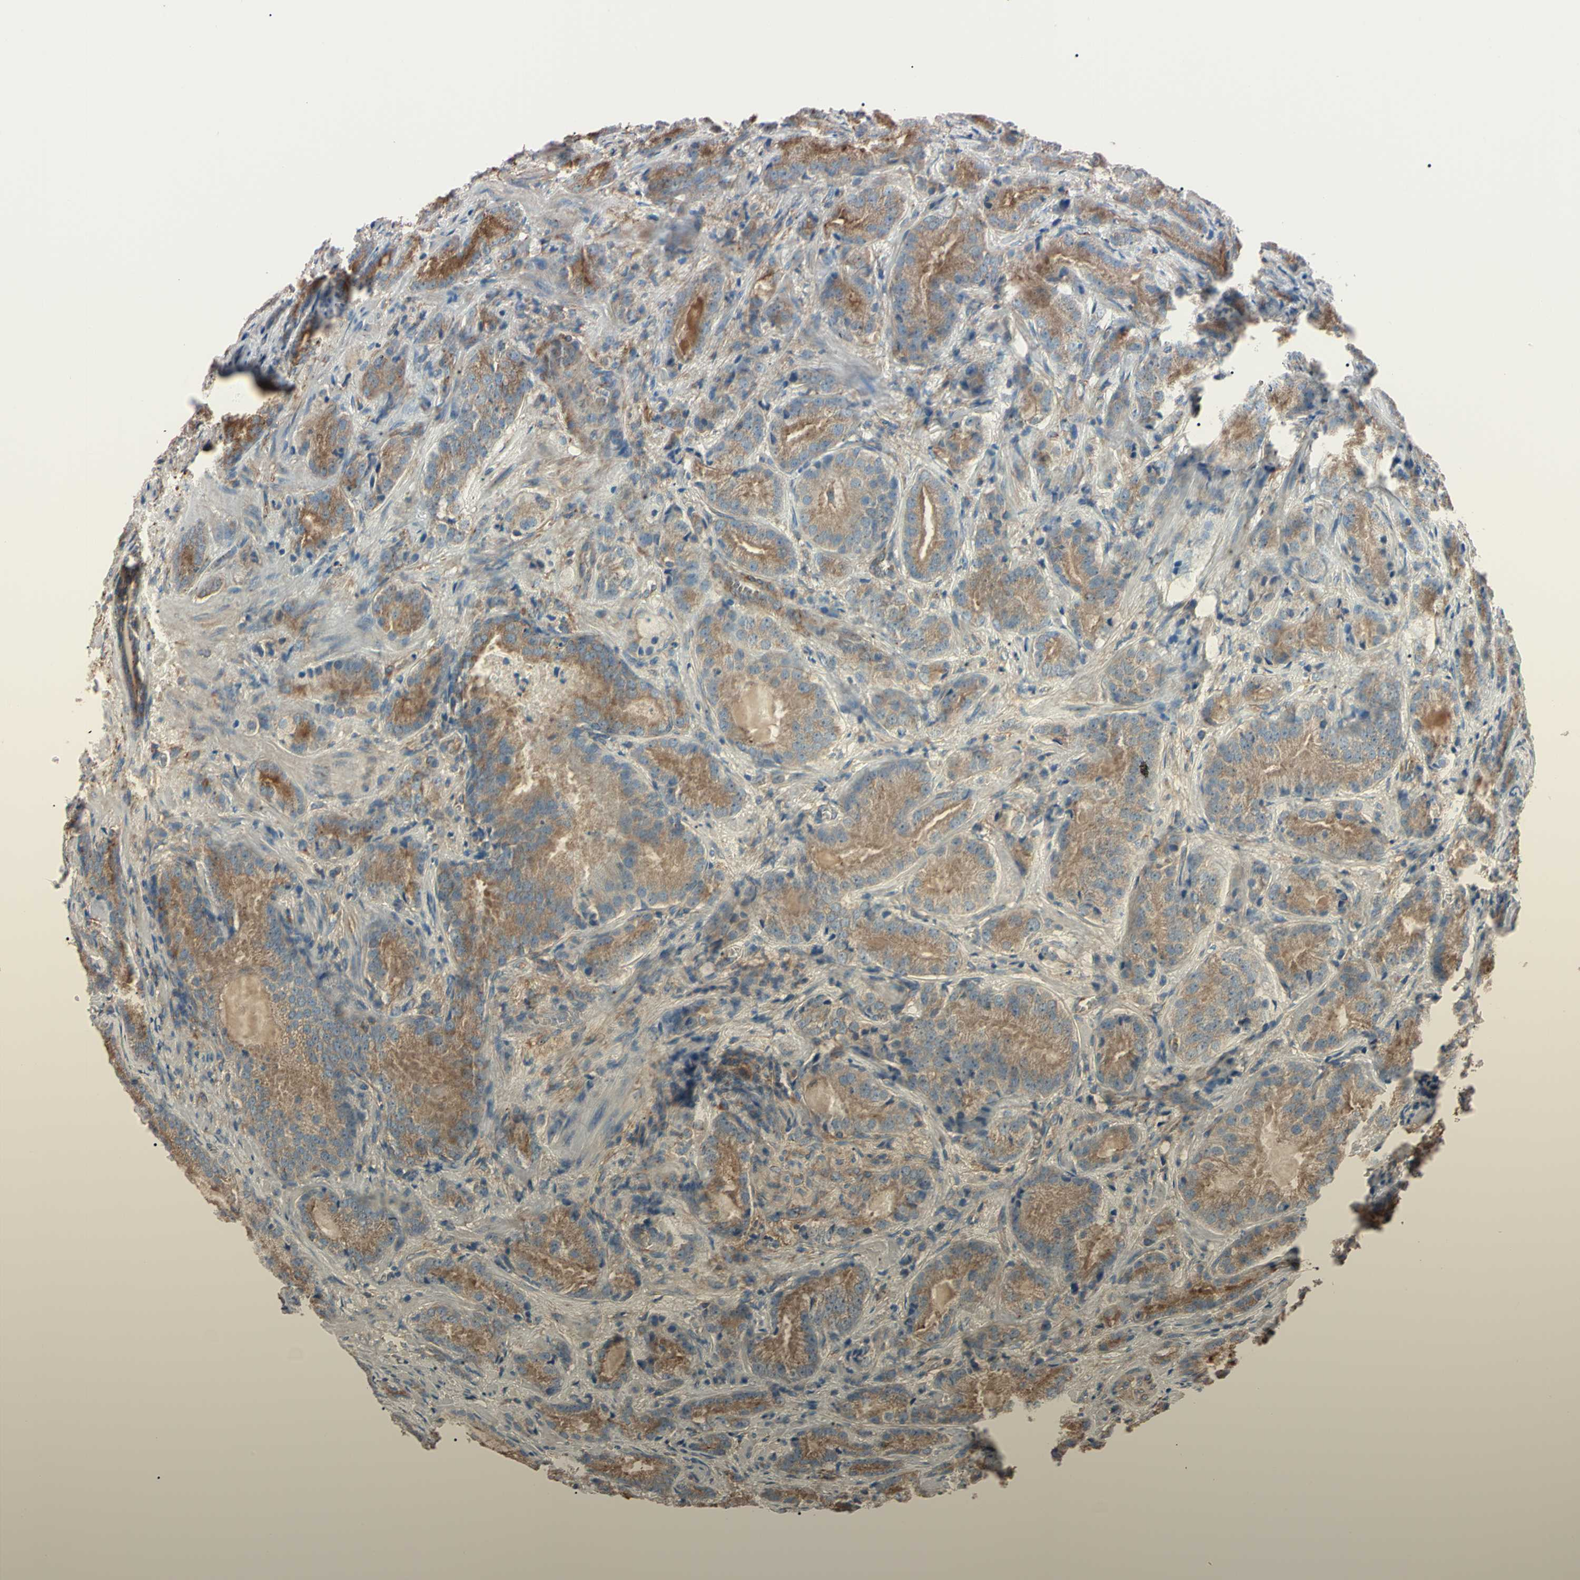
{"staining": {"intensity": "moderate", "quantity": ">75%", "location": "cytoplasmic/membranous"}, "tissue": "prostate cancer", "cell_type": "Tumor cells", "image_type": "cancer", "snomed": [{"axis": "morphology", "description": "Adenocarcinoma, High grade"}, {"axis": "topography", "description": "Prostate"}], "caption": "DAB immunohistochemical staining of human prostate adenocarcinoma (high-grade) reveals moderate cytoplasmic/membranous protein staining in approximately >75% of tumor cells. (brown staining indicates protein expression, while blue staining denotes nuclei).", "gene": "PRKACA", "patient": {"sex": "male", "age": 64}}